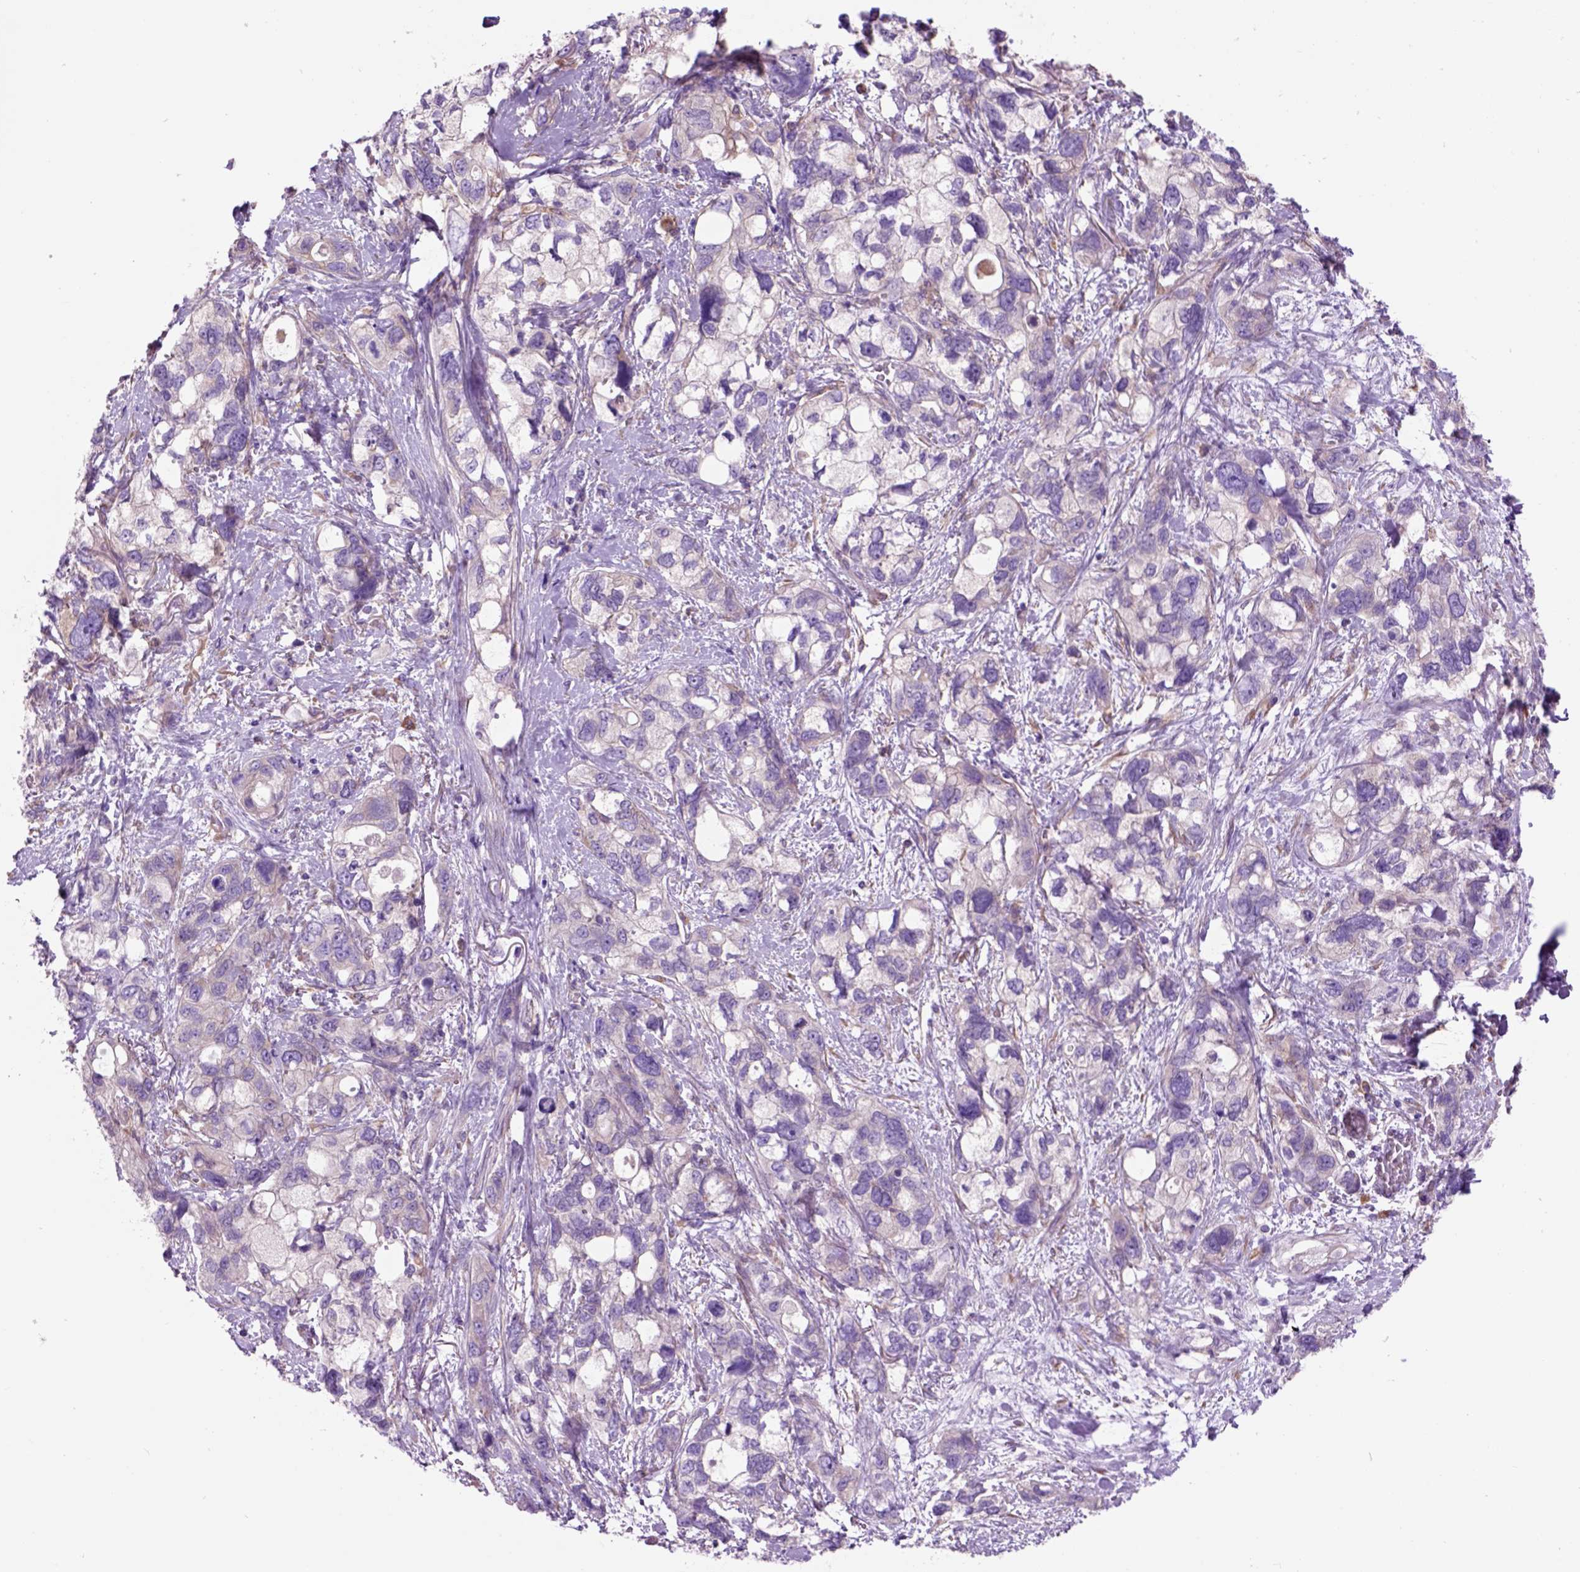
{"staining": {"intensity": "negative", "quantity": "none", "location": "none"}, "tissue": "stomach cancer", "cell_type": "Tumor cells", "image_type": "cancer", "snomed": [{"axis": "morphology", "description": "Adenocarcinoma, NOS"}, {"axis": "topography", "description": "Stomach, upper"}], "caption": "Tumor cells are negative for brown protein staining in adenocarcinoma (stomach).", "gene": "PIAS3", "patient": {"sex": "female", "age": 81}}